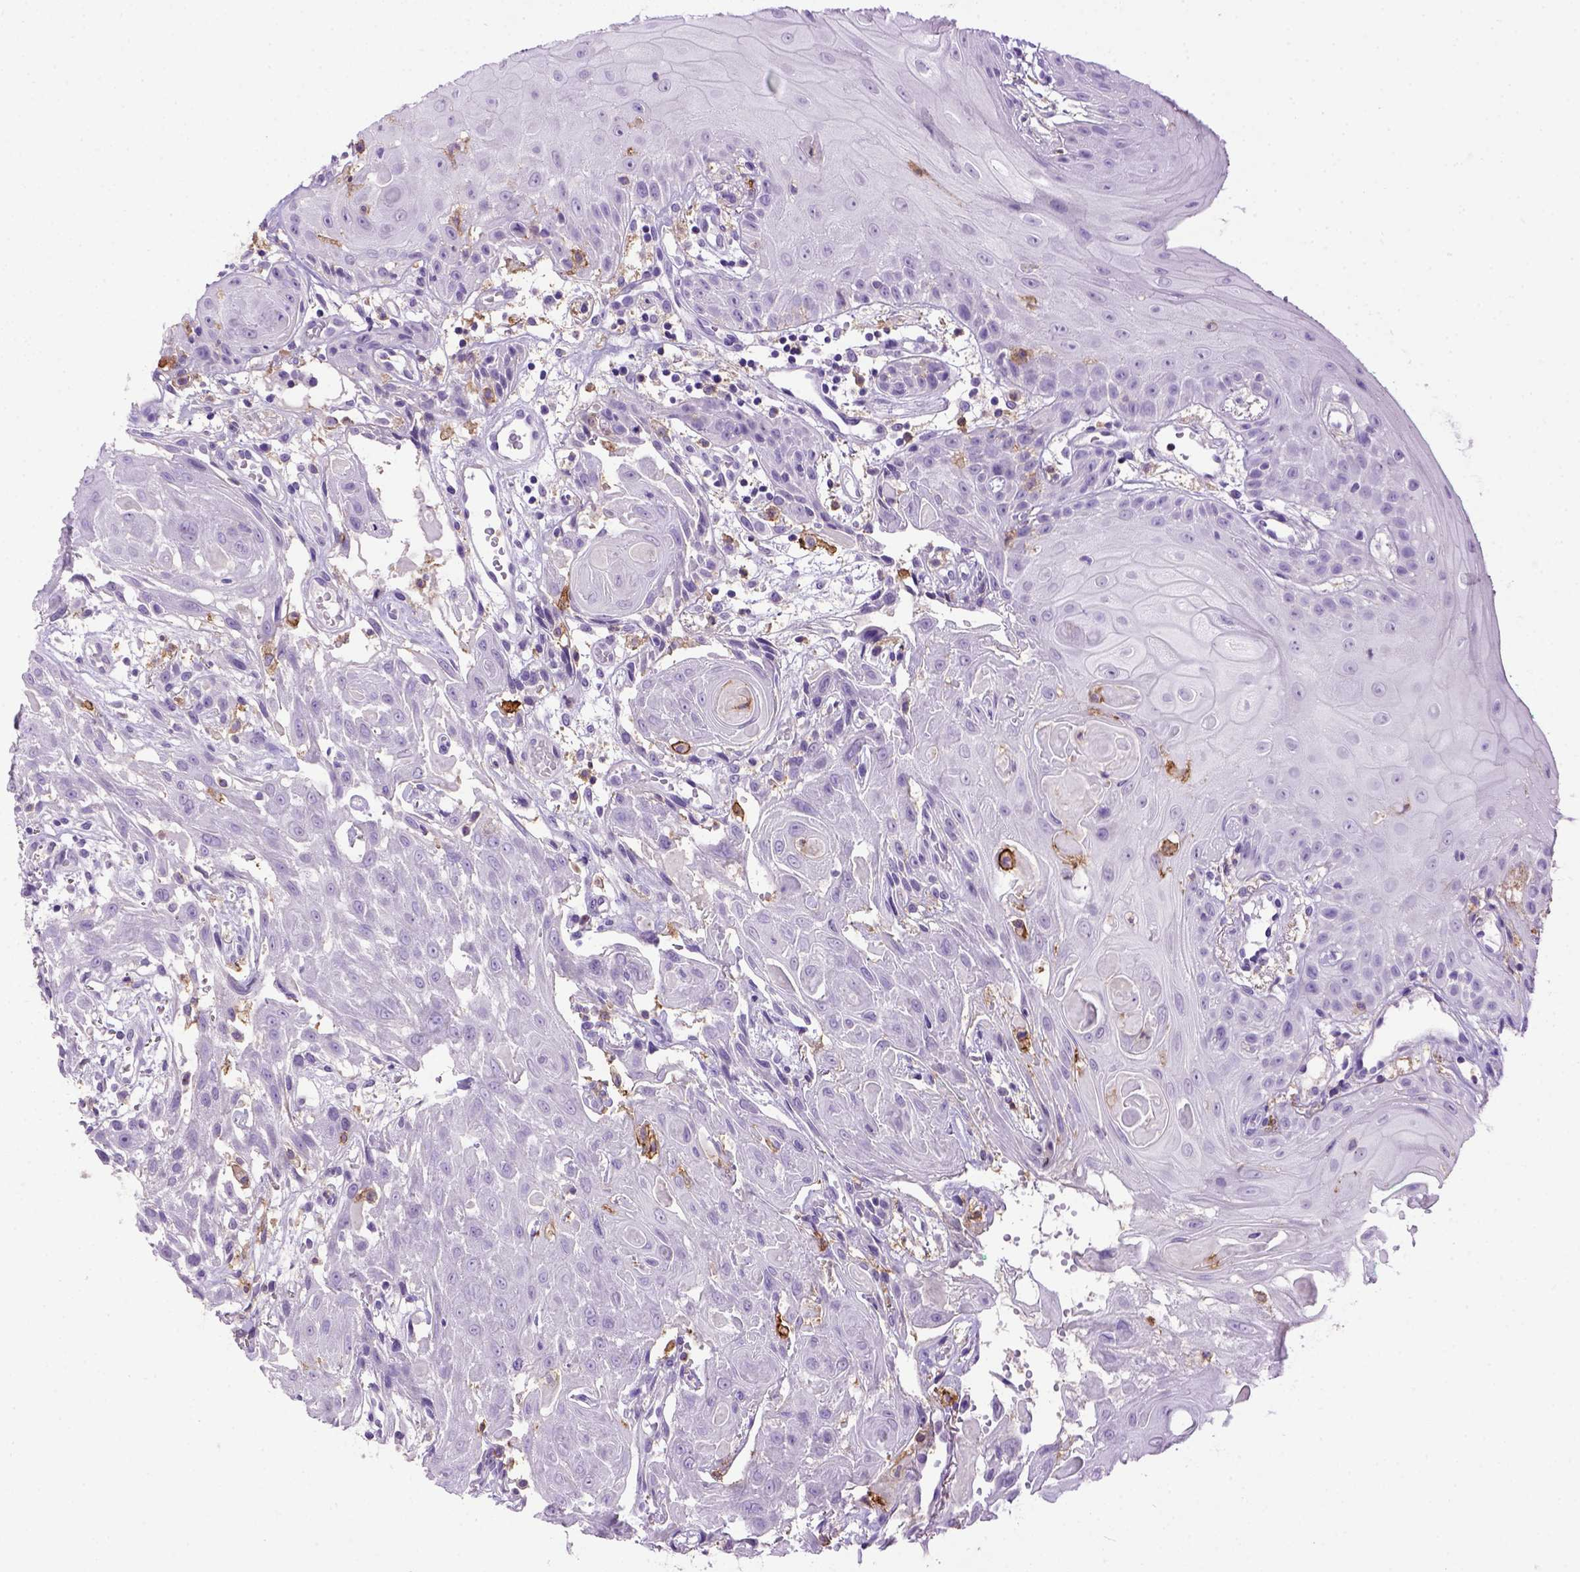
{"staining": {"intensity": "negative", "quantity": "none", "location": "none"}, "tissue": "head and neck cancer", "cell_type": "Tumor cells", "image_type": "cancer", "snomed": [{"axis": "morphology", "description": "Normal tissue, NOS"}, {"axis": "morphology", "description": "Squamous cell carcinoma, NOS"}, {"axis": "topography", "description": "Oral tissue"}, {"axis": "topography", "description": "Salivary gland"}, {"axis": "topography", "description": "Head-Neck"}], "caption": "A histopathology image of head and neck cancer (squamous cell carcinoma) stained for a protein demonstrates no brown staining in tumor cells.", "gene": "ITGAX", "patient": {"sex": "female", "age": 62}}